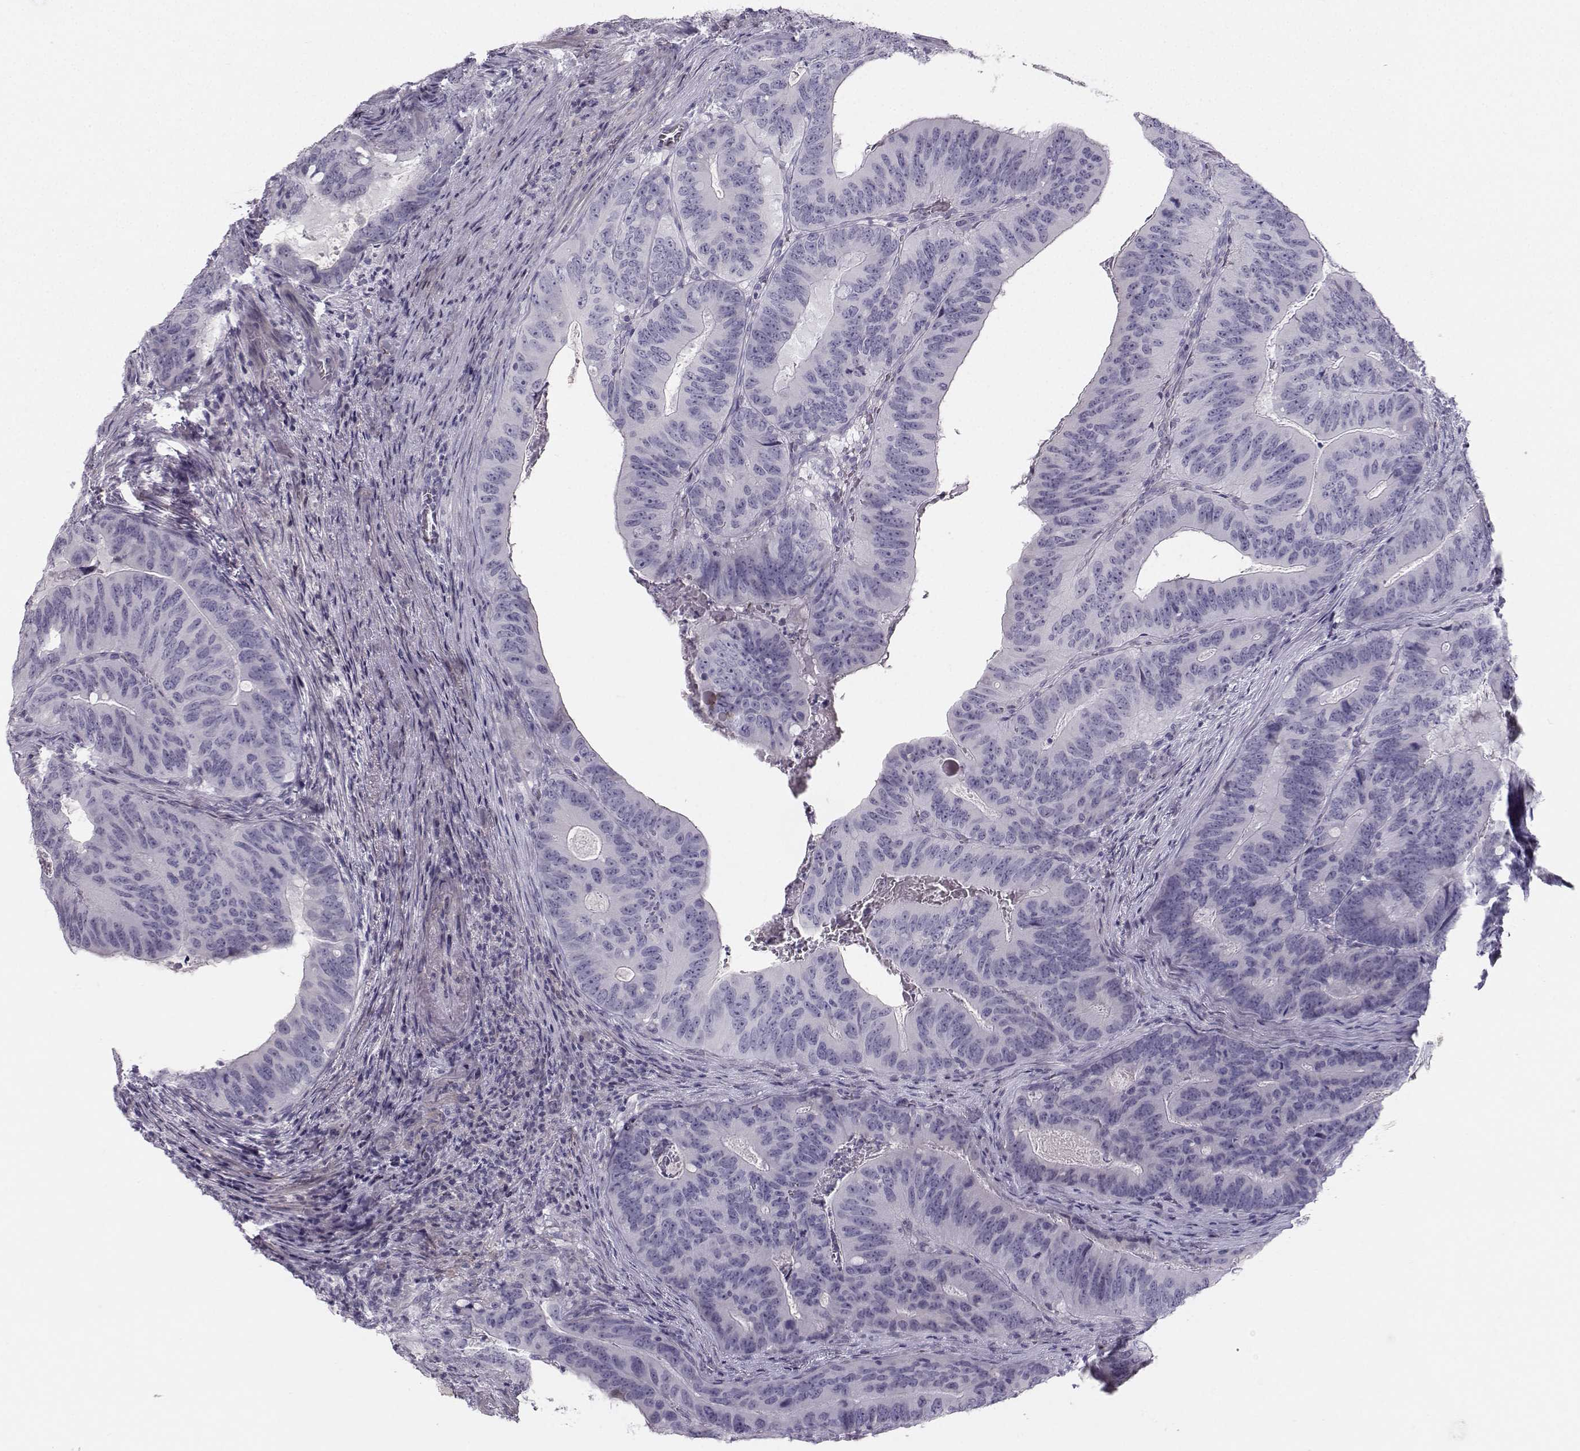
{"staining": {"intensity": "negative", "quantity": "none", "location": "none"}, "tissue": "colorectal cancer", "cell_type": "Tumor cells", "image_type": "cancer", "snomed": [{"axis": "morphology", "description": "Adenocarcinoma, NOS"}, {"axis": "topography", "description": "Colon"}], "caption": "This is a image of immunohistochemistry (IHC) staining of adenocarcinoma (colorectal), which shows no positivity in tumor cells.", "gene": "CASR", "patient": {"sex": "male", "age": 79}}